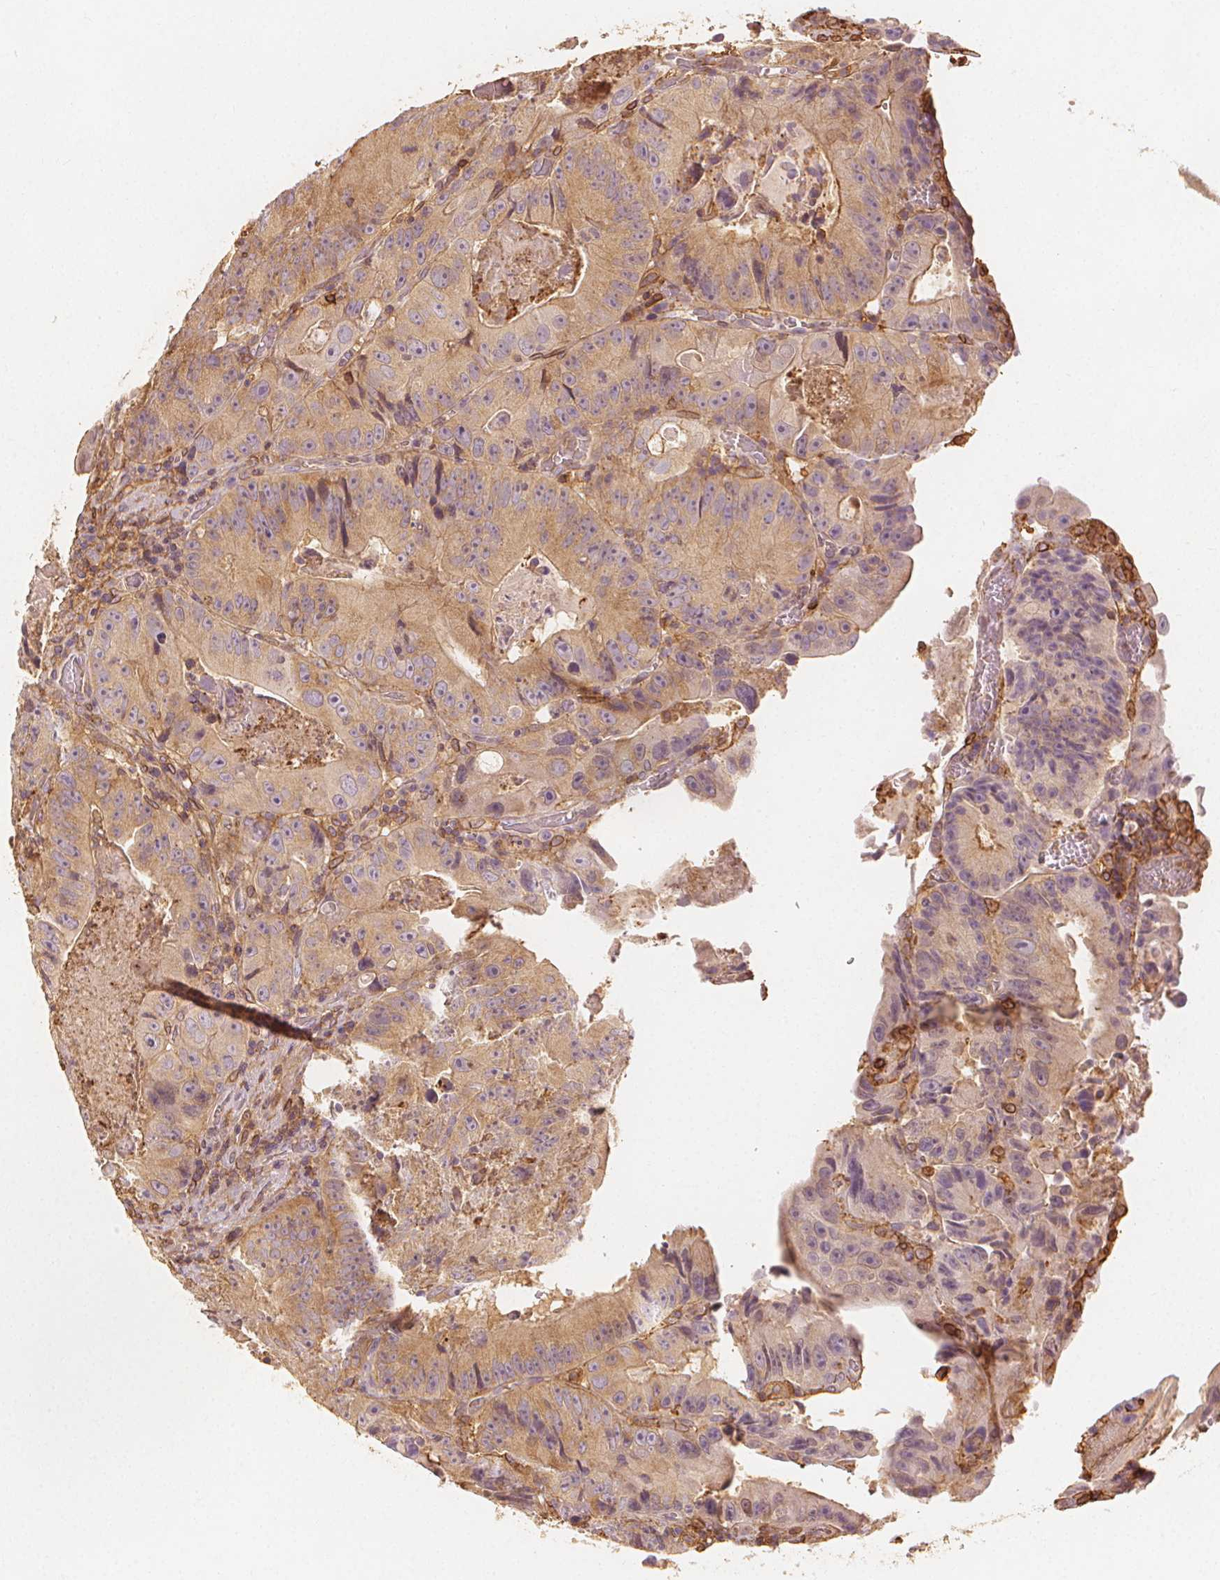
{"staining": {"intensity": "moderate", "quantity": ">75%", "location": "cytoplasmic/membranous"}, "tissue": "colorectal cancer", "cell_type": "Tumor cells", "image_type": "cancer", "snomed": [{"axis": "morphology", "description": "Adenocarcinoma, NOS"}, {"axis": "topography", "description": "Colon"}], "caption": "Protein analysis of colorectal cancer tissue exhibits moderate cytoplasmic/membranous staining in approximately >75% of tumor cells. The staining is performed using DAB brown chromogen to label protein expression. The nuclei are counter-stained blue using hematoxylin.", "gene": "ARHGAP26", "patient": {"sex": "female", "age": 86}}